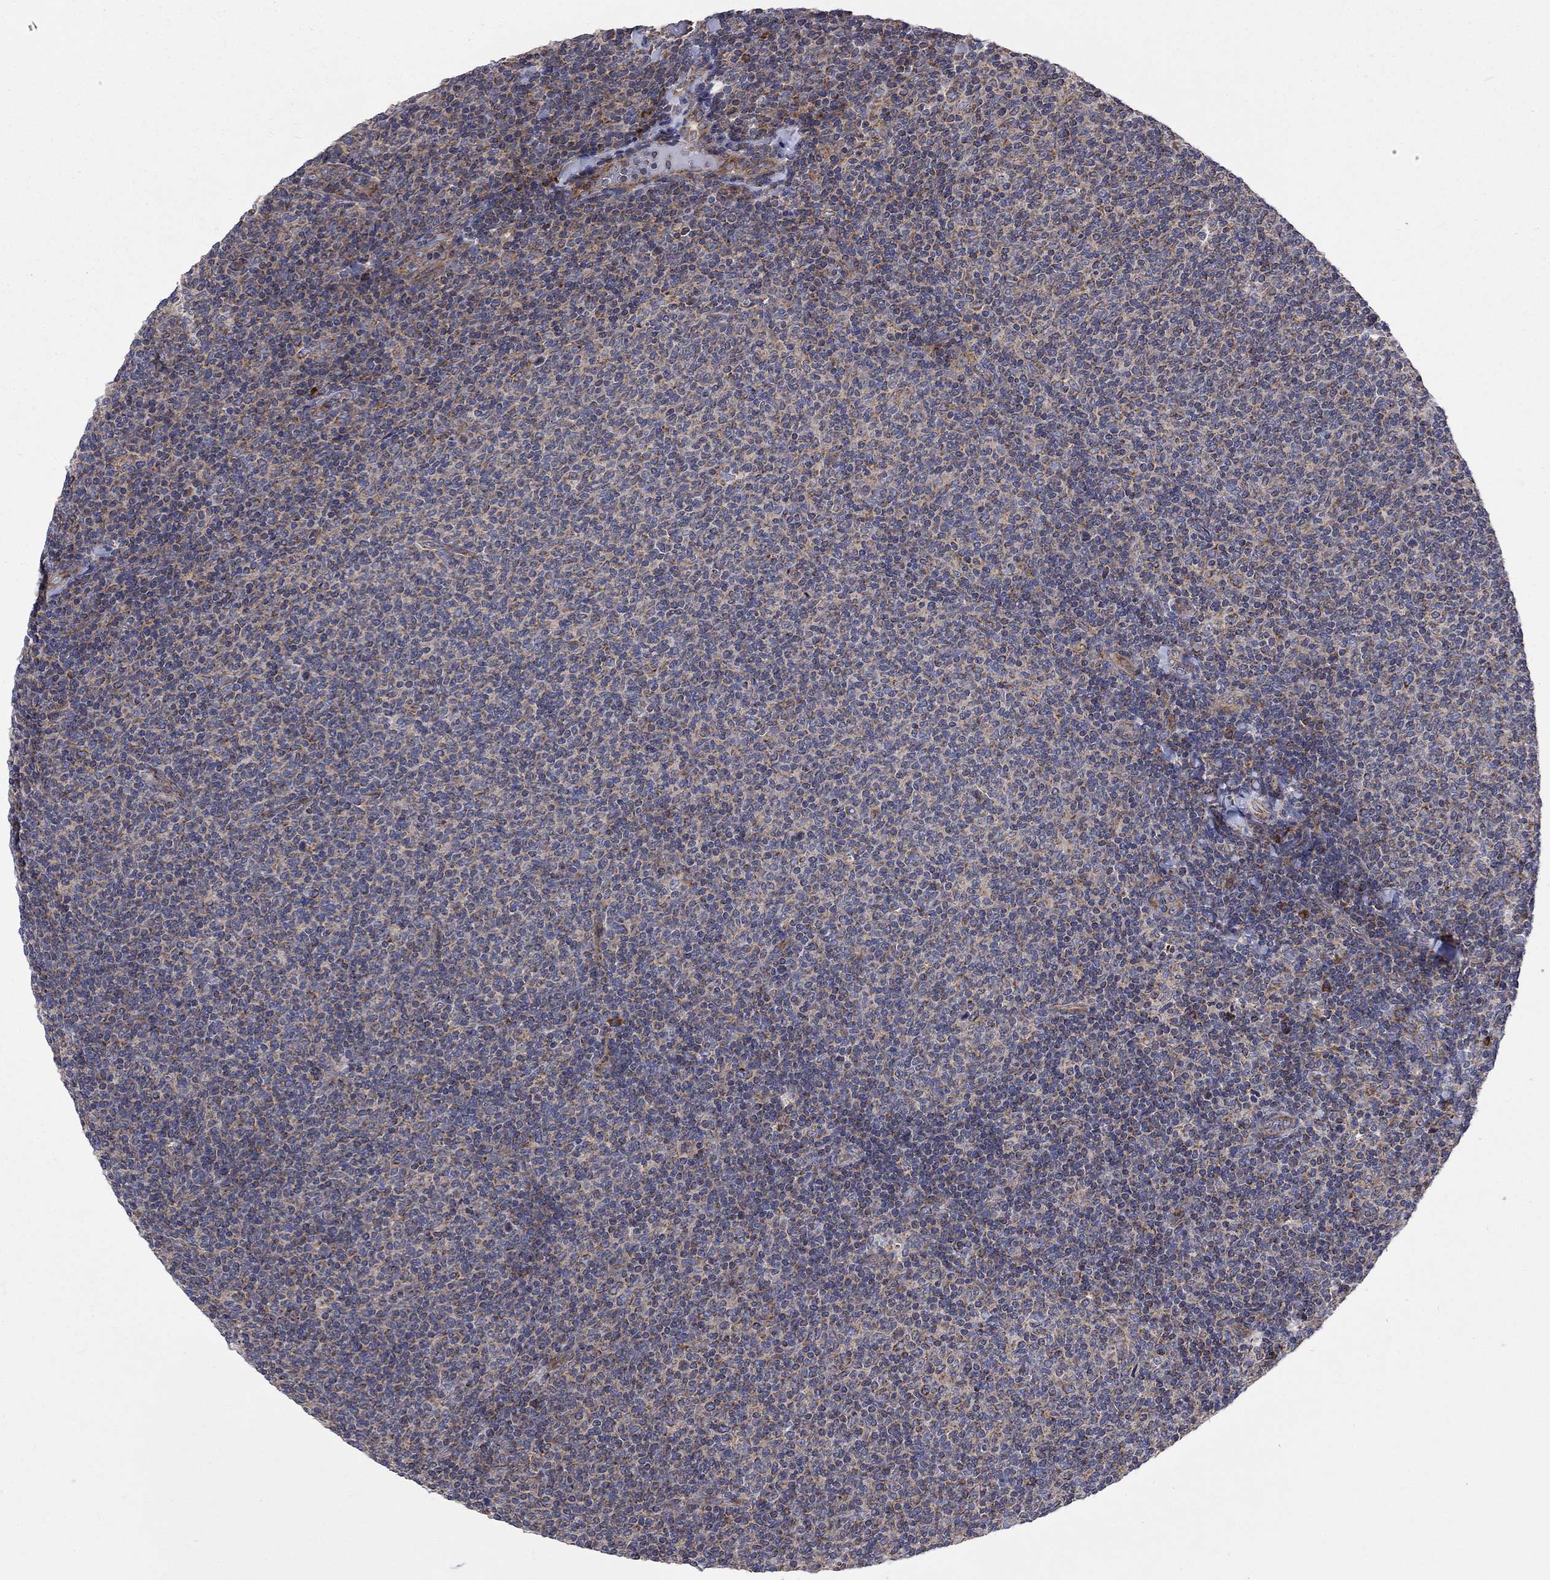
{"staining": {"intensity": "weak", "quantity": ">75%", "location": "cytoplasmic/membranous"}, "tissue": "lymphoma", "cell_type": "Tumor cells", "image_type": "cancer", "snomed": [{"axis": "morphology", "description": "Malignant lymphoma, non-Hodgkin's type, Low grade"}, {"axis": "topography", "description": "Lymph node"}], "caption": "Malignant lymphoma, non-Hodgkin's type (low-grade) stained for a protein (brown) displays weak cytoplasmic/membranous positive positivity in approximately >75% of tumor cells.", "gene": "RPLP0", "patient": {"sex": "male", "age": 52}}